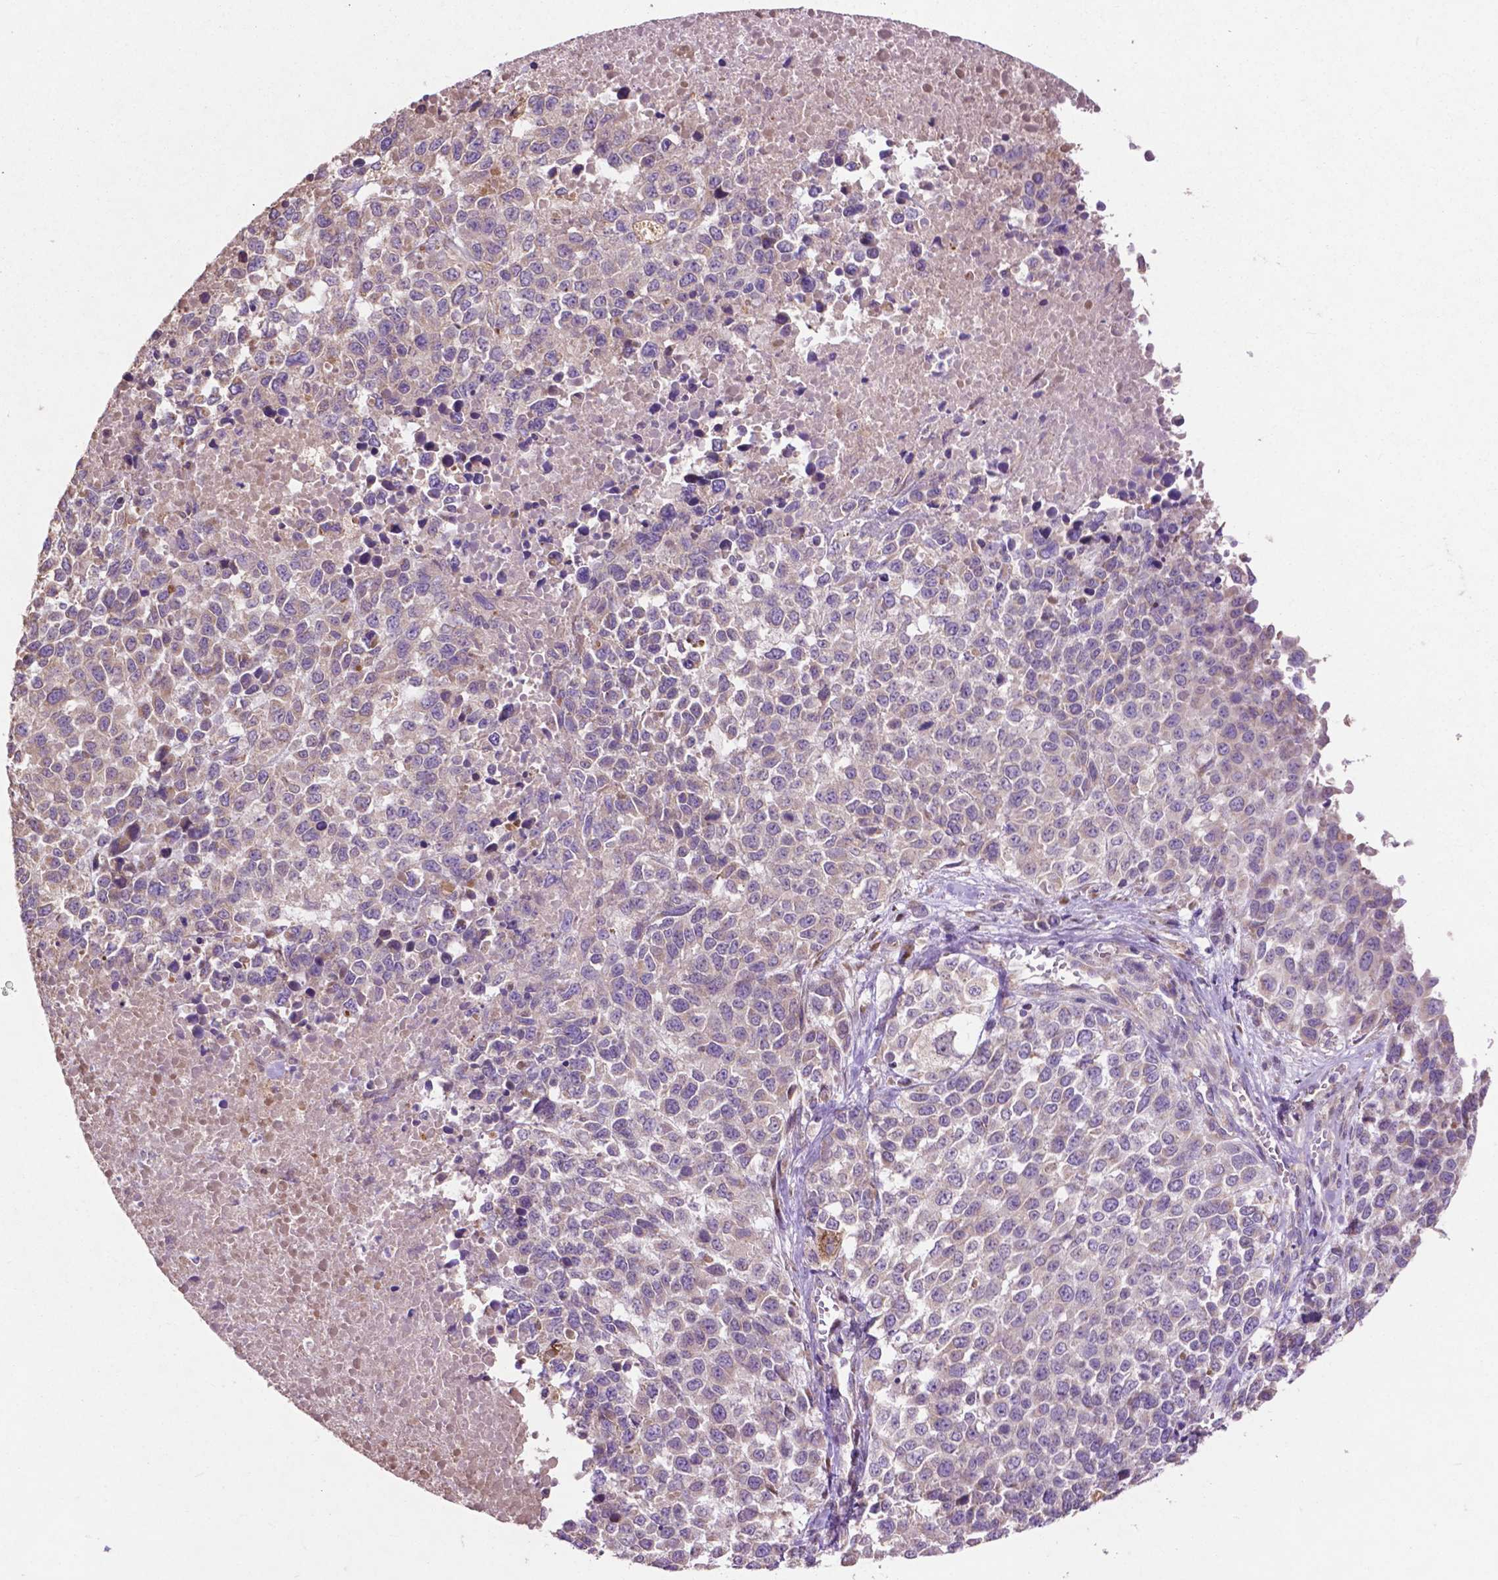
{"staining": {"intensity": "negative", "quantity": "none", "location": "none"}, "tissue": "melanoma", "cell_type": "Tumor cells", "image_type": "cancer", "snomed": [{"axis": "morphology", "description": "Malignant melanoma, Metastatic site"}, {"axis": "topography", "description": "Skin"}], "caption": "Histopathology image shows no significant protein positivity in tumor cells of malignant melanoma (metastatic site).", "gene": "MBTPS1", "patient": {"sex": "male", "age": 84}}